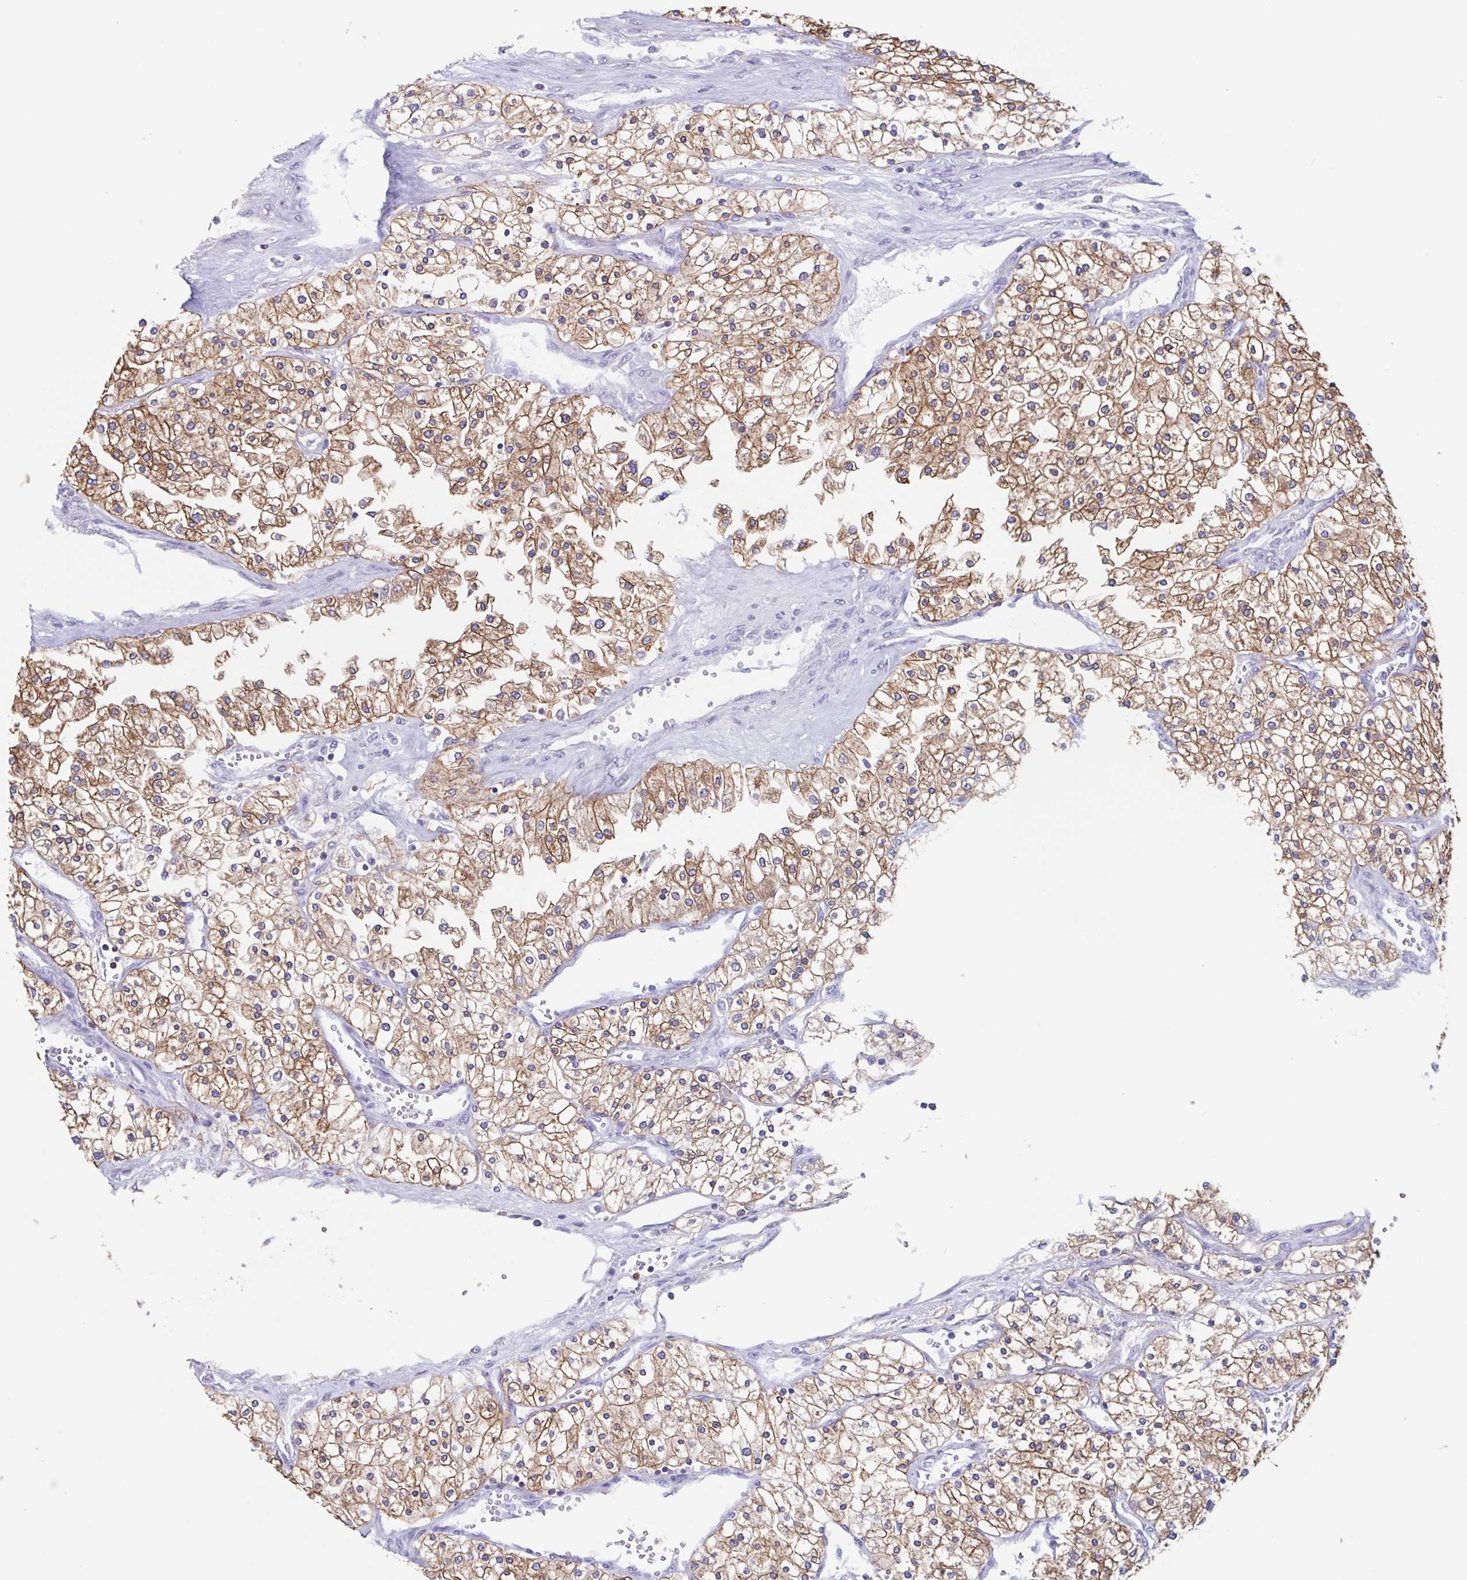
{"staining": {"intensity": "moderate", "quantity": ">75%", "location": "cytoplasmic/membranous"}, "tissue": "renal cancer", "cell_type": "Tumor cells", "image_type": "cancer", "snomed": [{"axis": "morphology", "description": "Adenocarcinoma, NOS"}, {"axis": "topography", "description": "Kidney"}], "caption": "Immunohistochemical staining of renal cancer (adenocarcinoma) demonstrates medium levels of moderate cytoplasmic/membranous protein expression in about >75% of tumor cells. The staining was performed using DAB (3,3'-diaminobenzidine), with brown indicating positive protein expression. Nuclei are stained blue with hematoxylin.", "gene": "TPD52", "patient": {"sex": "male", "age": 80}}